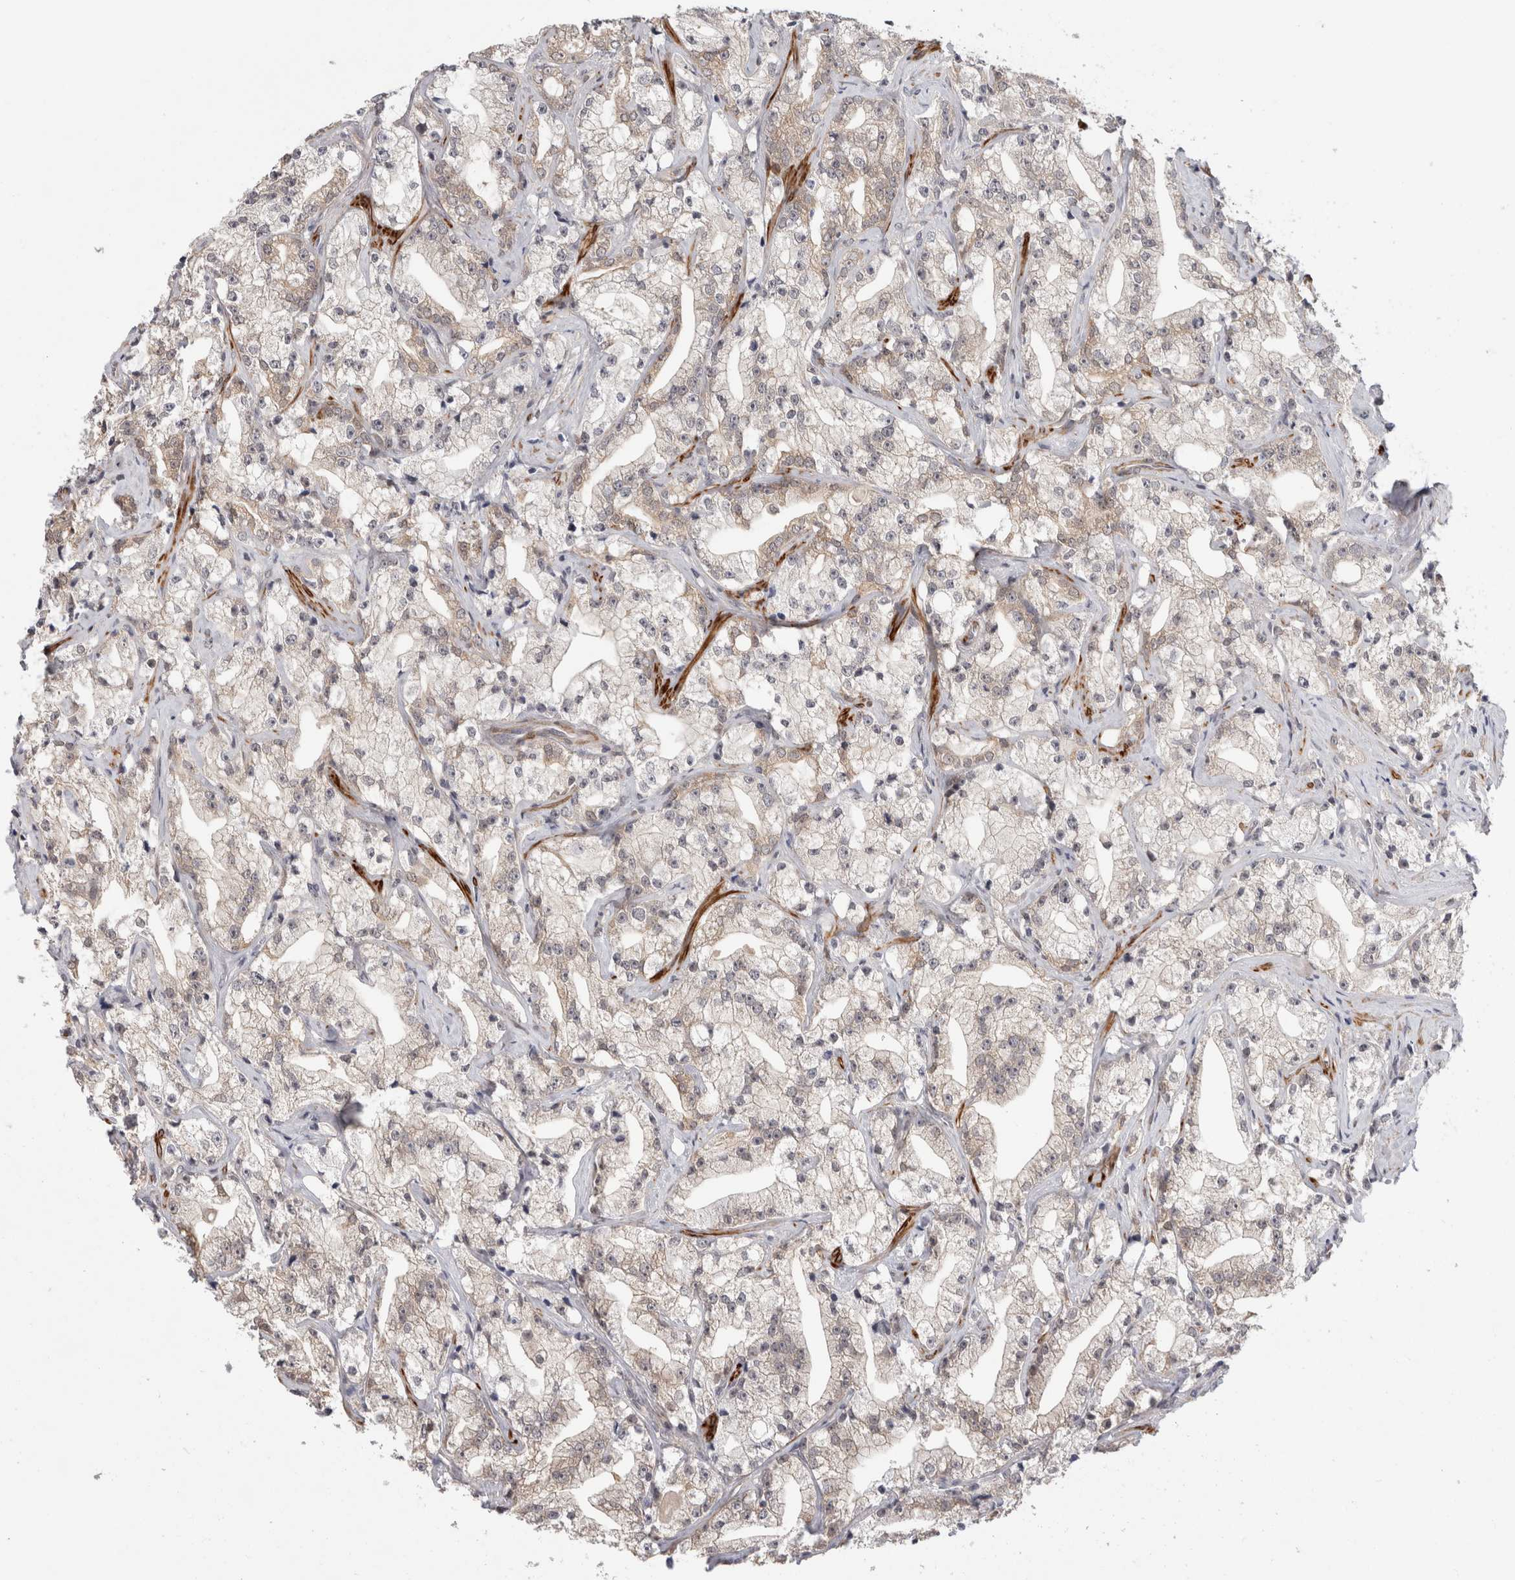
{"staining": {"intensity": "weak", "quantity": "<25%", "location": "cytoplasmic/membranous"}, "tissue": "prostate cancer", "cell_type": "Tumor cells", "image_type": "cancer", "snomed": [{"axis": "morphology", "description": "Adenocarcinoma, High grade"}, {"axis": "topography", "description": "Prostate"}], "caption": "The image reveals no significant expression in tumor cells of prostate adenocarcinoma (high-grade). (IHC, brightfield microscopy, high magnification).", "gene": "ZNF318", "patient": {"sex": "male", "age": 64}}